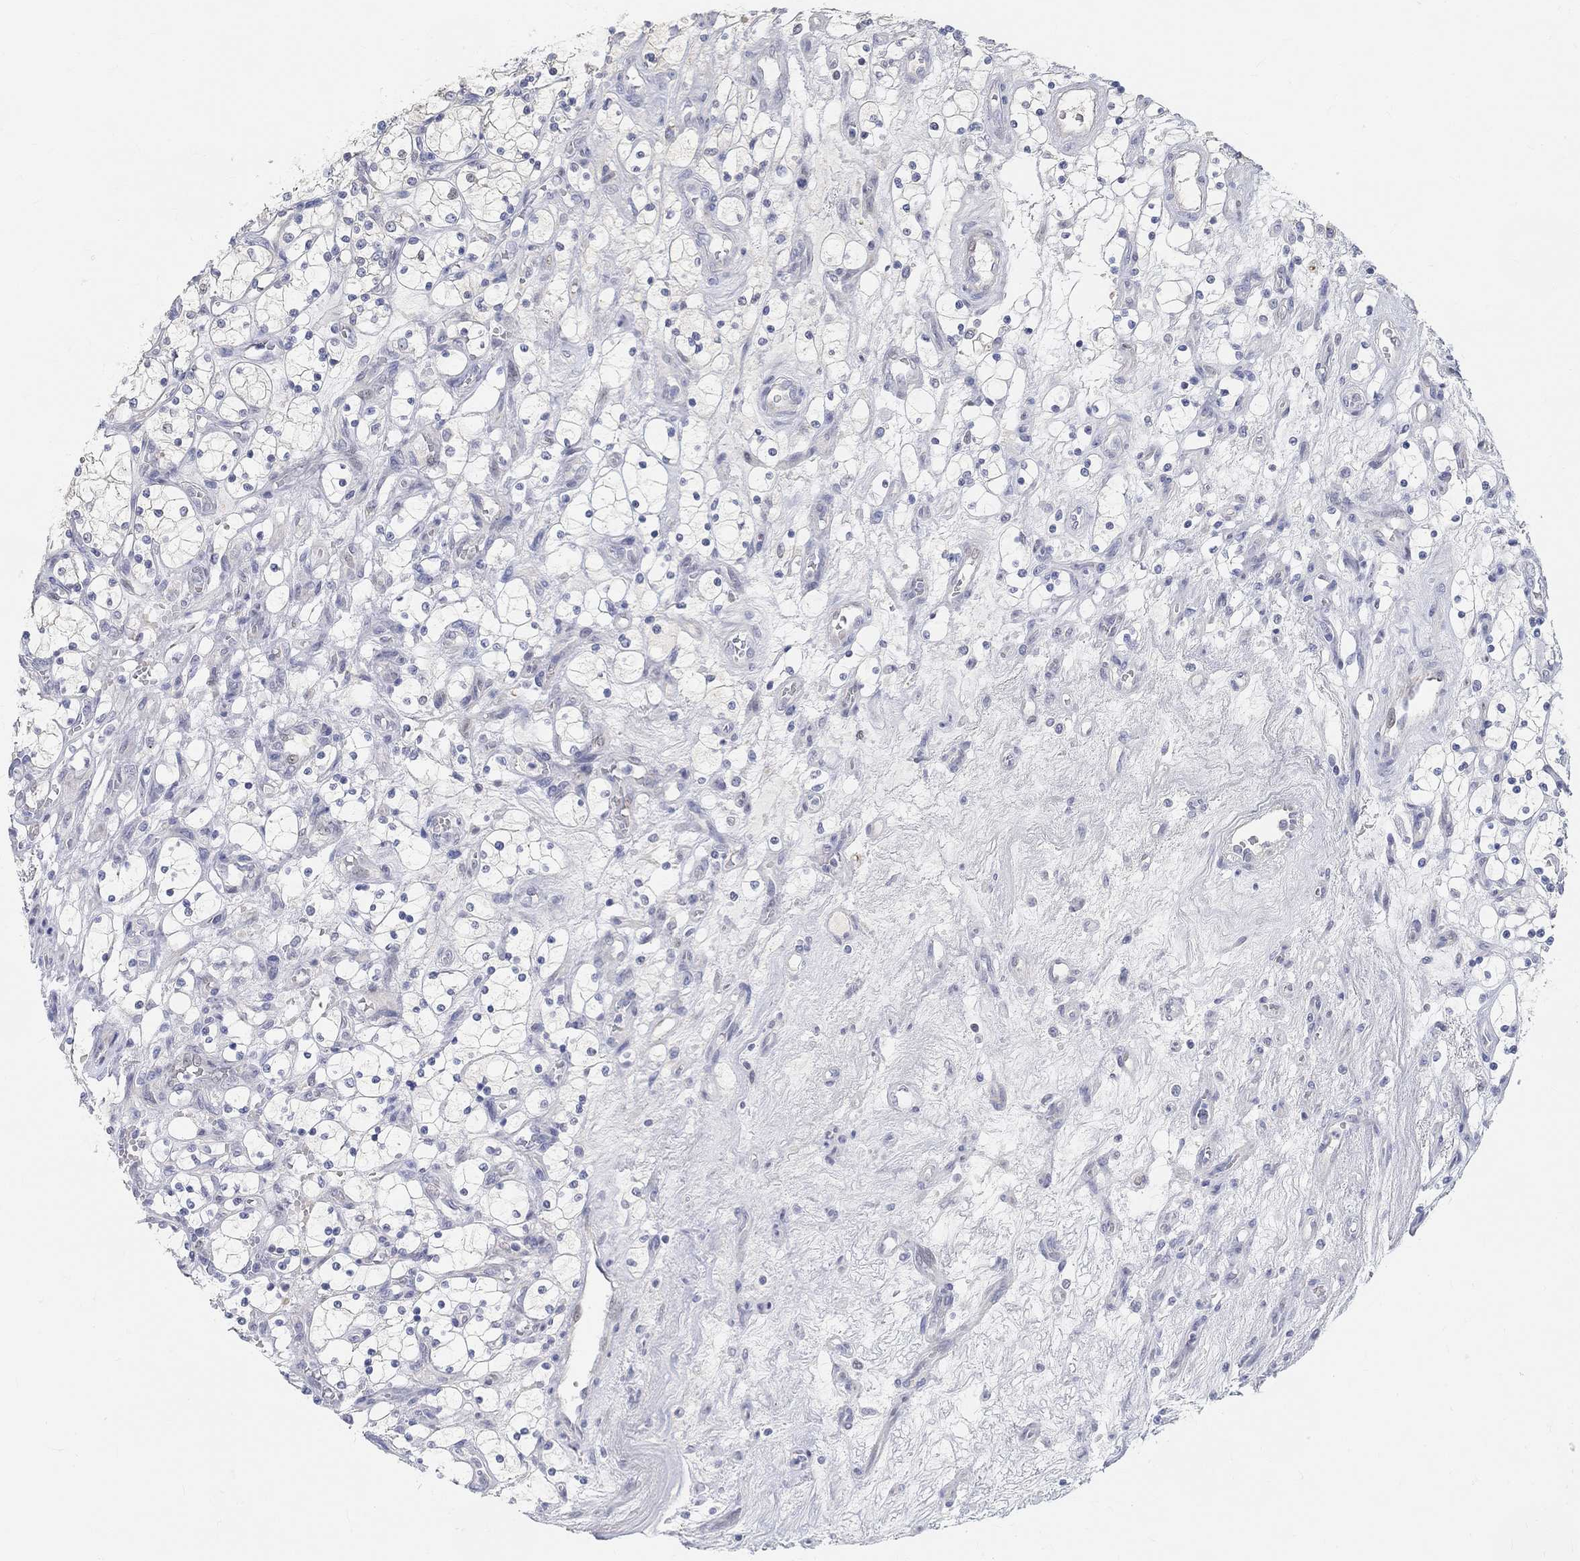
{"staining": {"intensity": "negative", "quantity": "none", "location": "none"}, "tissue": "renal cancer", "cell_type": "Tumor cells", "image_type": "cancer", "snomed": [{"axis": "morphology", "description": "Adenocarcinoma, NOS"}, {"axis": "topography", "description": "Kidney"}], "caption": "A high-resolution histopathology image shows immunohistochemistry staining of adenocarcinoma (renal), which displays no significant positivity in tumor cells. Nuclei are stained in blue.", "gene": "SNTG2", "patient": {"sex": "female", "age": 69}}